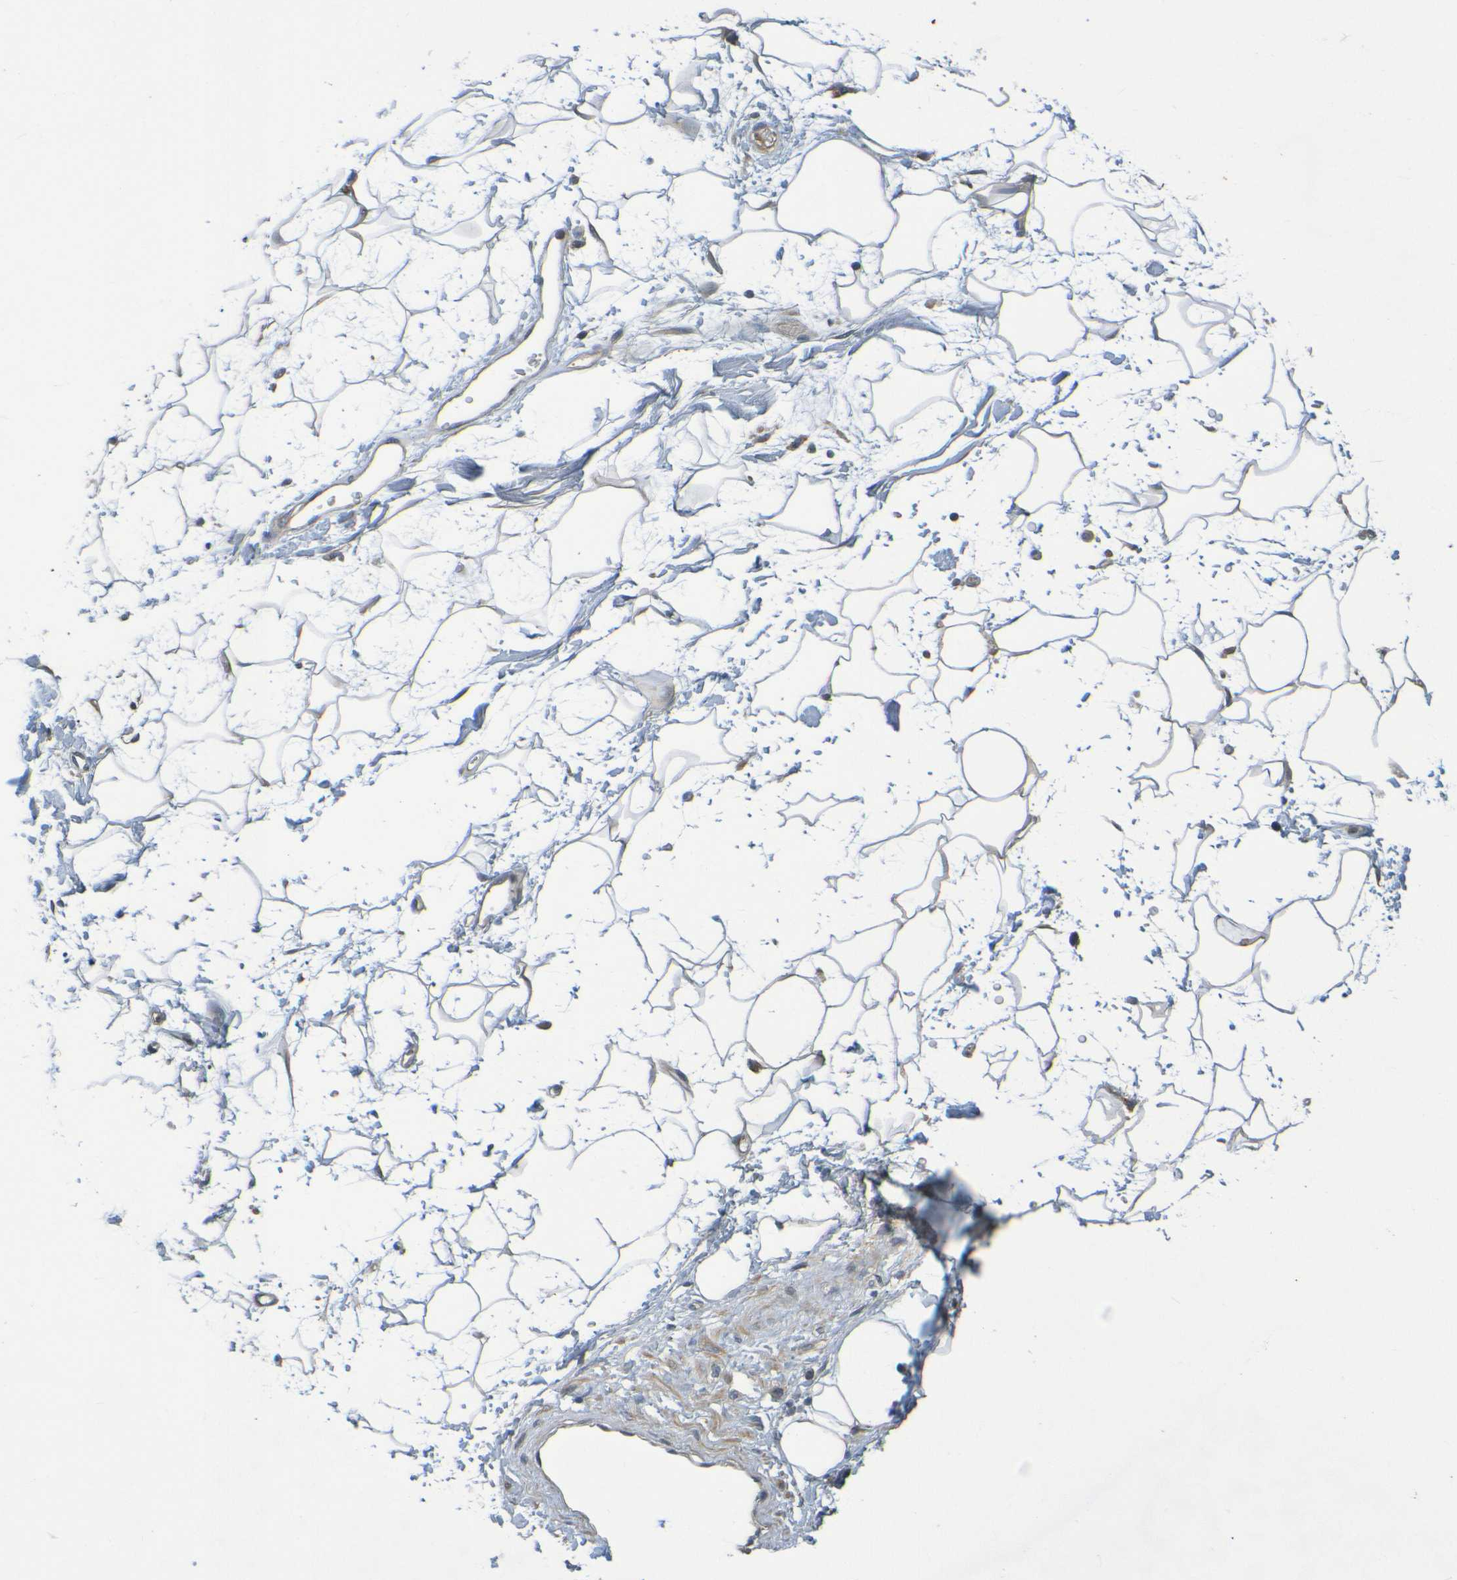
{"staining": {"intensity": "moderate", "quantity": "<25%", "location": "cytoplasmic/membranous"}, "tissue": "adipose tissue", "cell_type": "Adipocytes", "image_type": "normal", "snomed": [{"axis": "morphology", "description": "Normal tissue, NOS"}, {"axis": "topography", "description": "Soft tissue"}], "caption": "A low amount of moderate cytoplasmic/membranous positivity is identified in approximately <25% of adipocytes in normal adipose tissue. Using DAB (brown) and hematoxylin (blue) stains, captured at high magnification using brightfield microscopy.", "gene": "CYP4F2", "patient": {"sex": "male", "age": 72}}